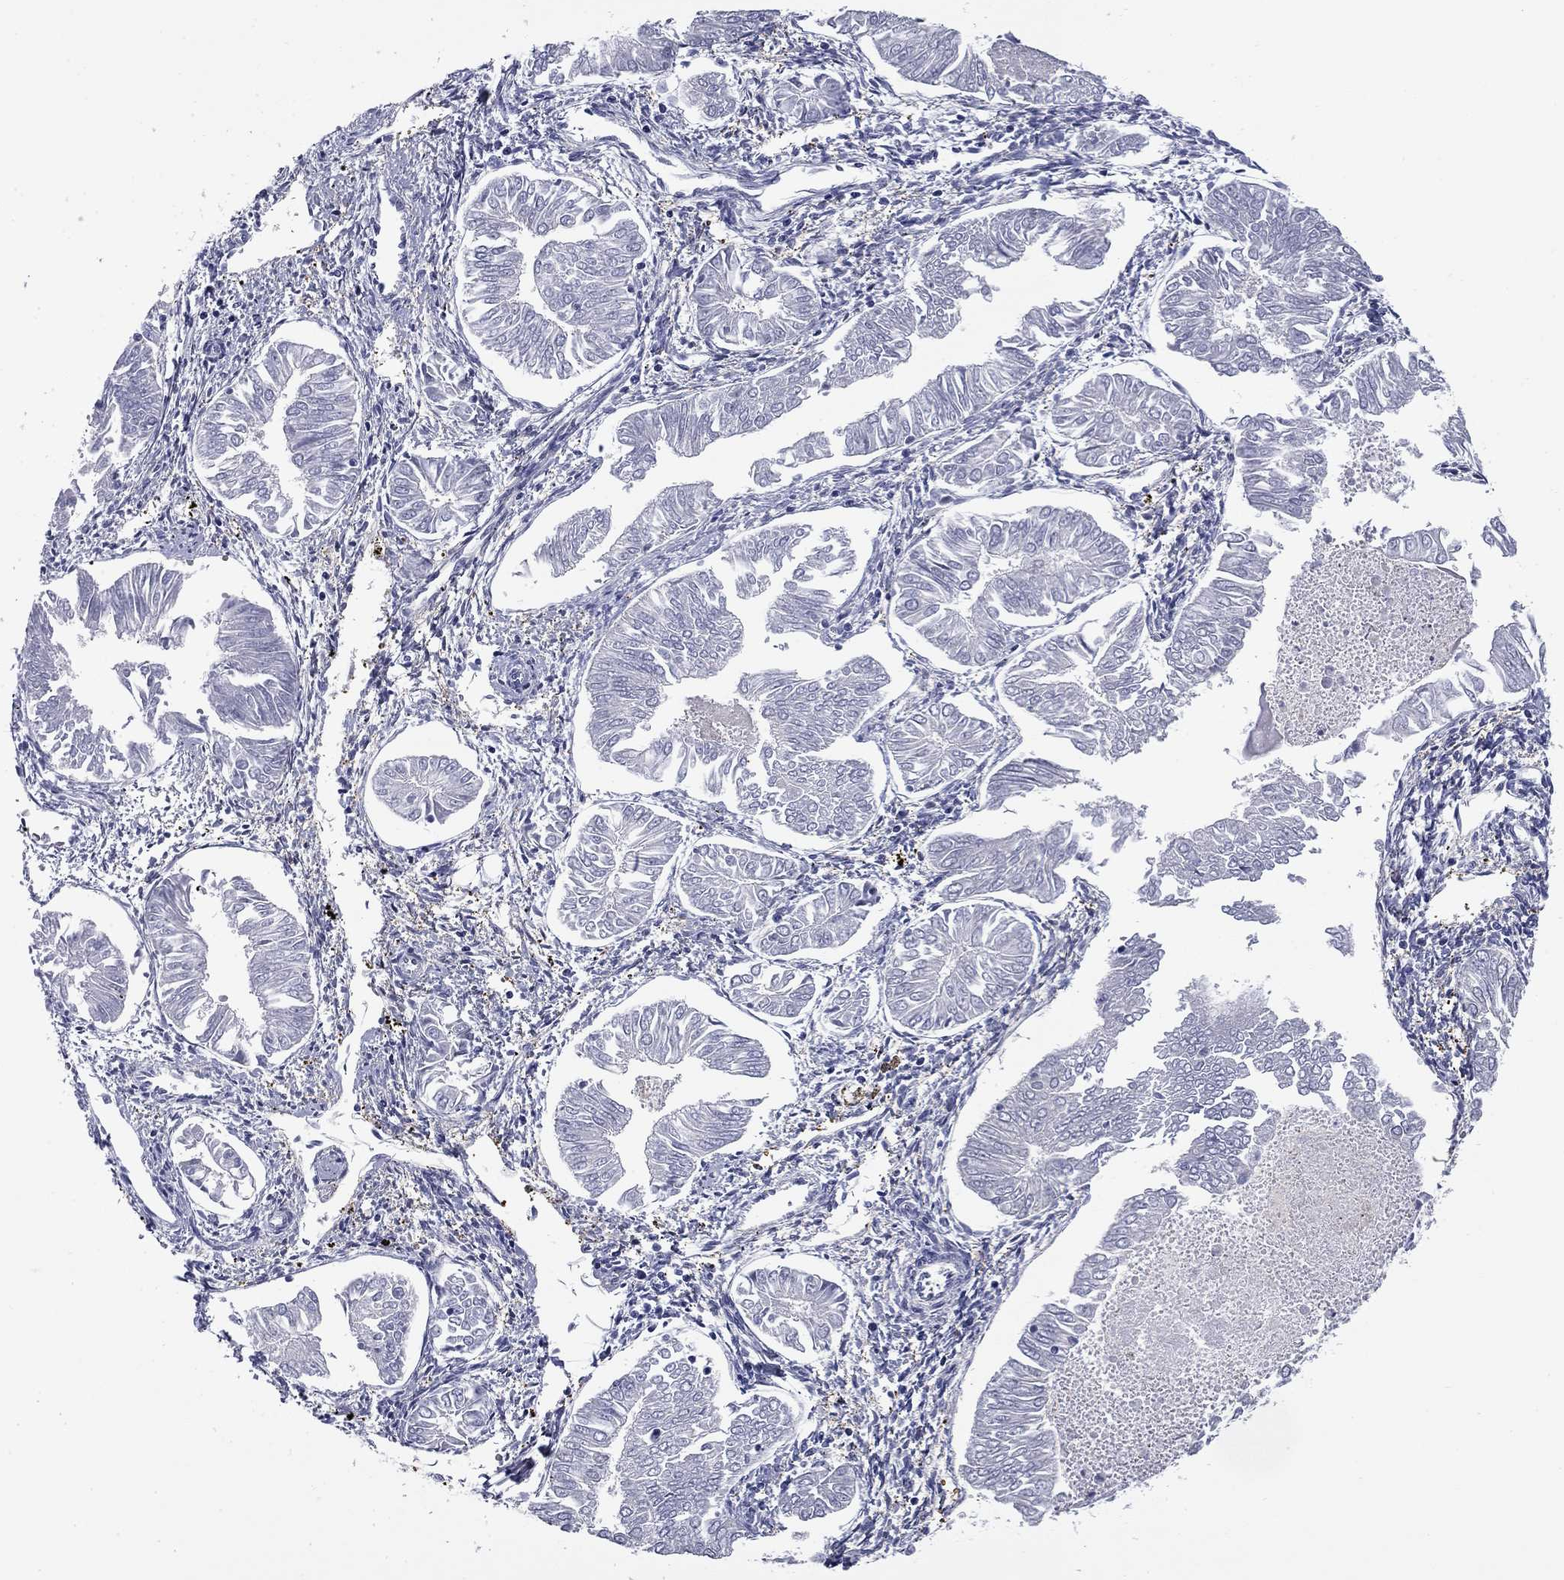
{"staining": {"intensity": "negative", "quantity": "none", "location": "none"}, "tissue": "endometrial cancer", "cell_type": "Tumor cells", "image_type": "cancer", "snomed": [{"axis": "morphology", "description": "Adenocarcinoma, NOS"}, {"axis": "topography", "description": "Endometrium"}], "caption": "High power microscopy histopathology image of an IHC photomicrograph of endometrial cancer, revealing no significant expression in tumor cells.", "gene": "BCL2L14", "patient": {"sex": "female", "age": 53}}